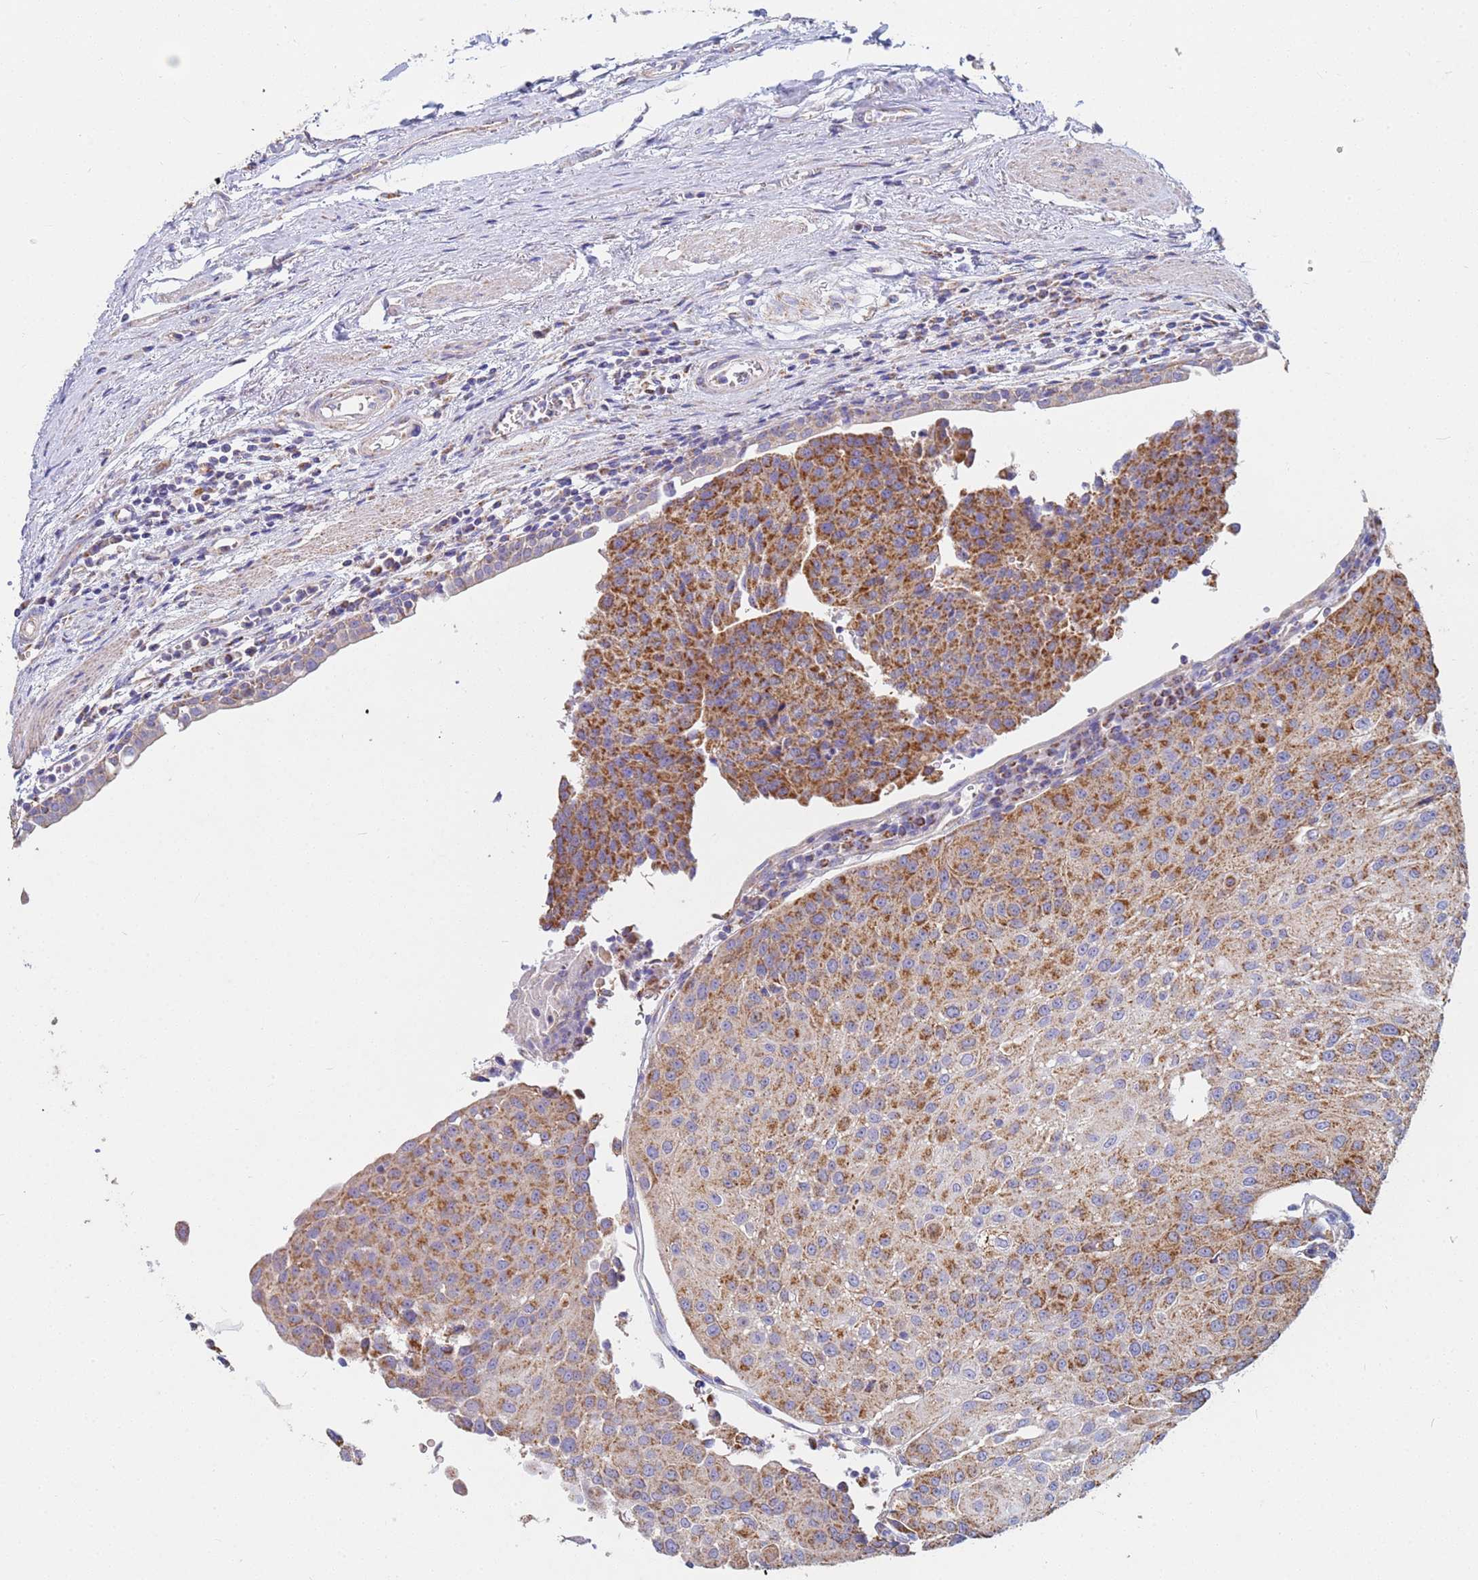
{"staining": {"intensity": "moderate", "quantity": ">75%", "location": "cytoplasmic/membranous"}, "tissue": "urothelial cancer", "cell_type": "Tumor cells", "image_type": "cancer", "snomed": [{"axis": "morphology", "description": "Urothelial carcinoma, High grade"}, {"axis": "topography", "description": "Urinary bladder"}], "caption": "Human high-grade urothelial carcinoma stained with a brown dye demonstrates moderate cytoplasmic/membranous positive expression in about >75% of tumor cells.", "gene": "UQCRH", "patient": {"sex": "female", "age": 85}}